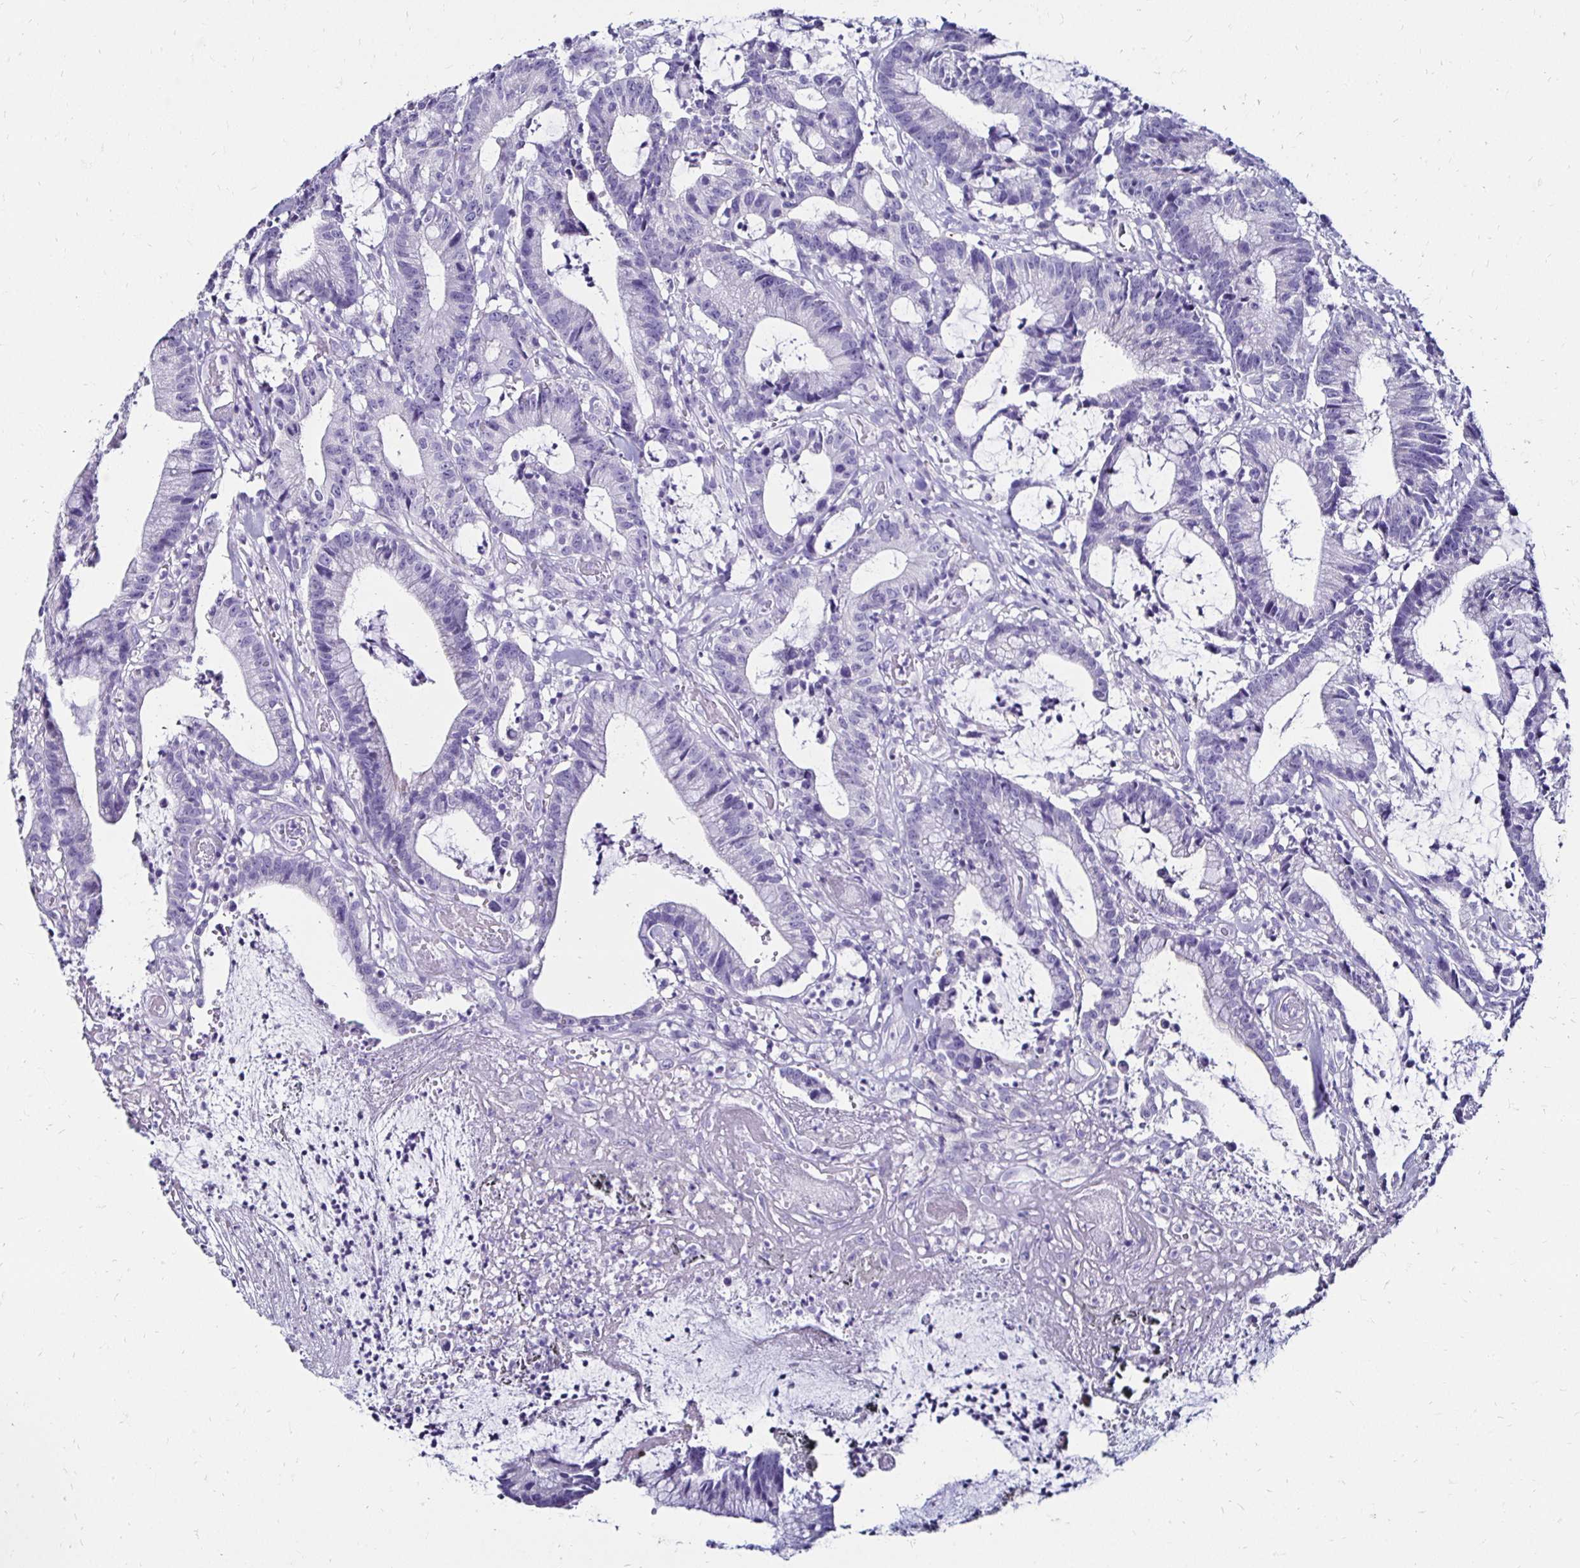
{"staining": {"intensity": "negative", "quantity": "none", "location": "none"}, "tissue": "colorectal cancer", "cell_type": "Tumor cells", "image_type": "cancer", "snomed": [{"axis": "morphology", "description": "Adenocarcinoma, NOS"}, {"axis": "topography", "description": "Colon"}], "caption": "Immunohistochemistry photomicrograph of colorectal adenocarcinoma stained for a protein (brown), which displays no positivity in tumor cells. Nuclei are stained in blue.", "gene": "KCNT1", "patient": {"sex": "female", "age": 78}}